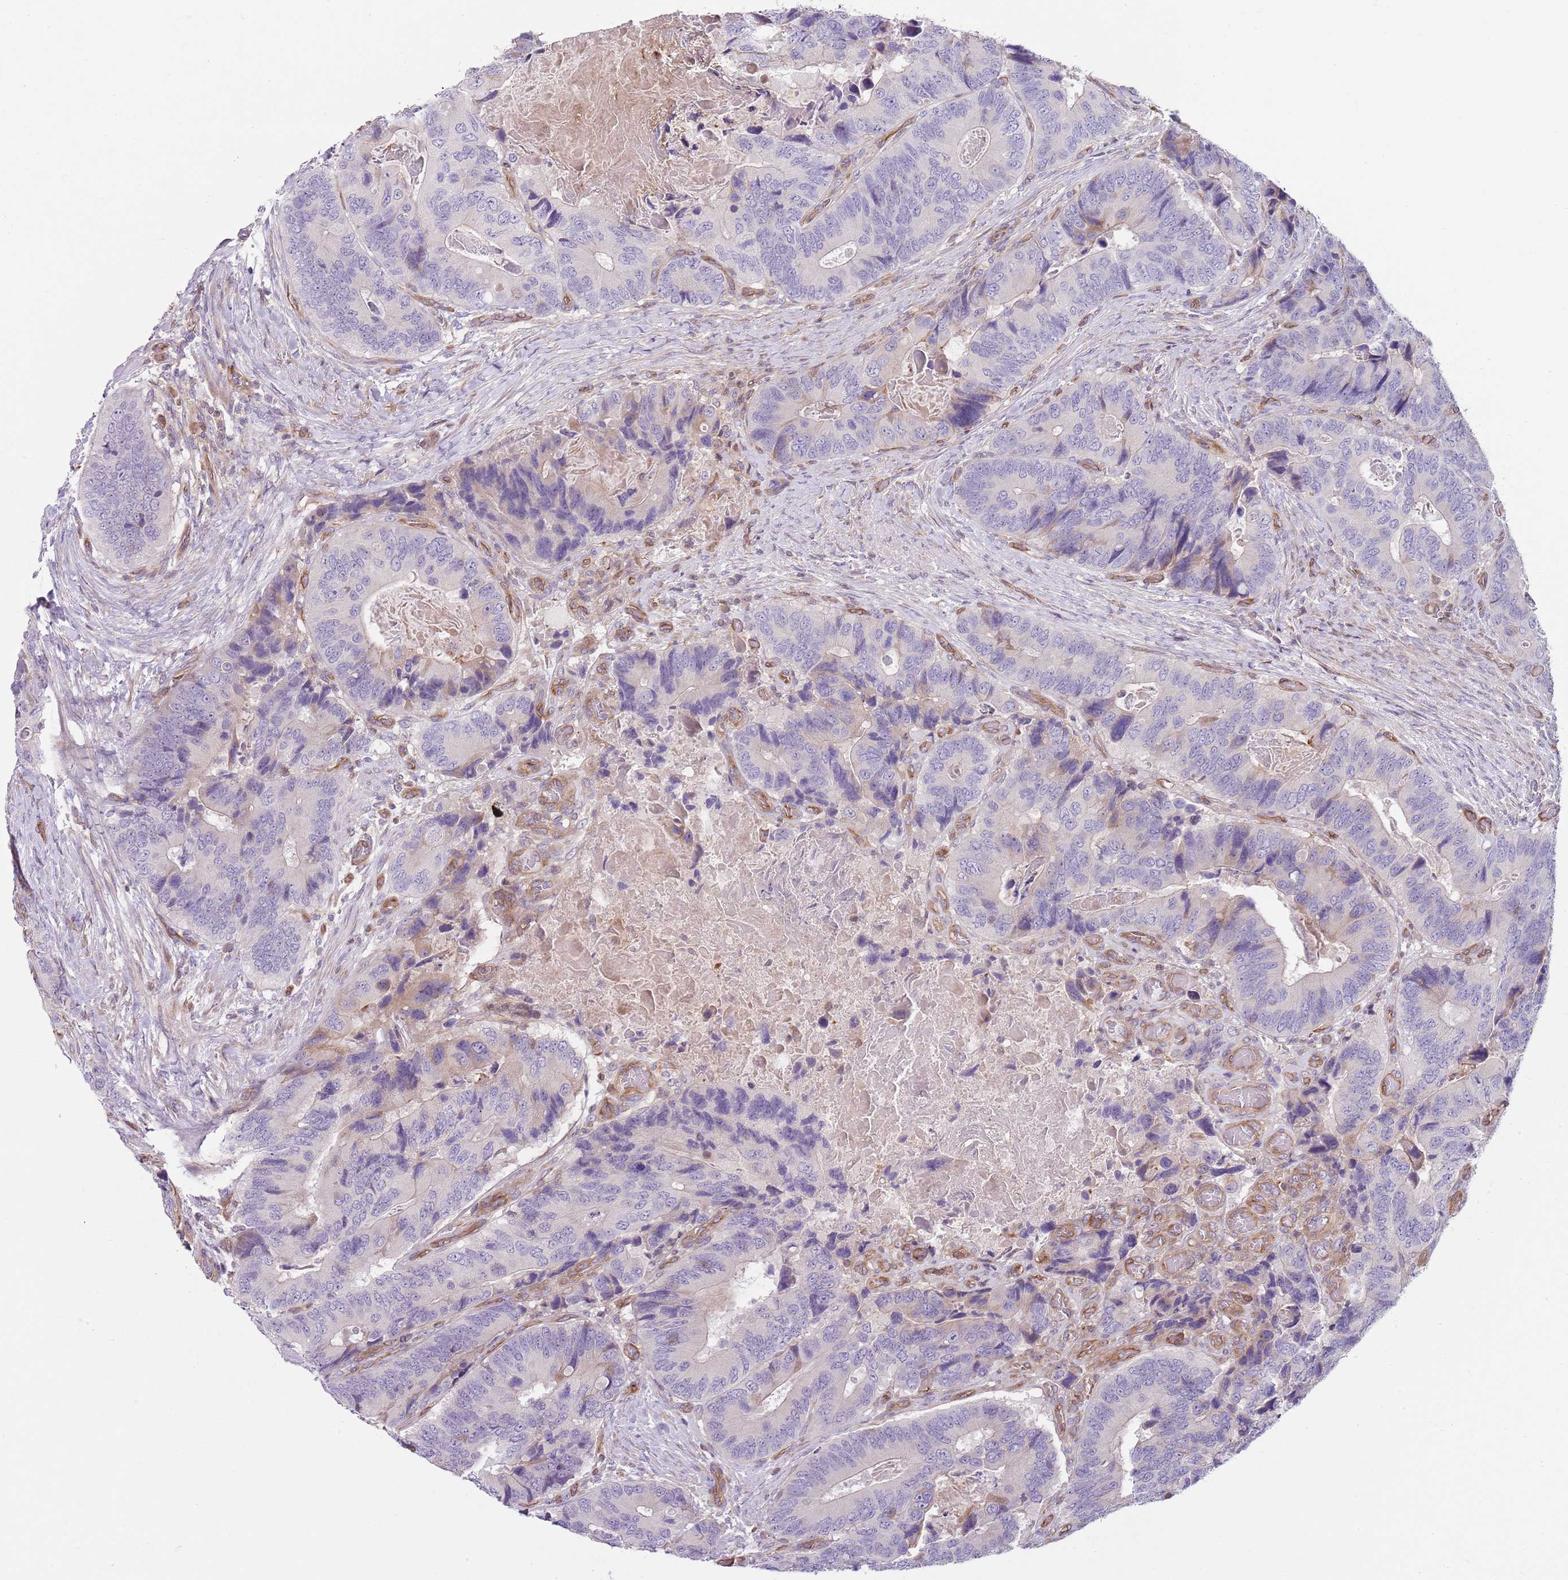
{"staining": {"intensity": "negative", "quantity": "none", "location": "none"}, "tissue": "colorectal cancer", "cell_type": "Tumor cells", "image_type": "cancer", "snomed": [{"axis": "morphology", "description": "Adenocarcinoma, NOS"}, {"axis": "topography", "description": "Colon"}], "caption": "A photomicrograph of colorectal cancer (adenocarcinoma) stained for a protein shows no brown staining in tumor cells. The staining is performed using DAB brown chromogen with nuclei counter-stained in using hematoxylin.", "gene": "GNAI3", "patient": {"sex": "male", "age": 84}}